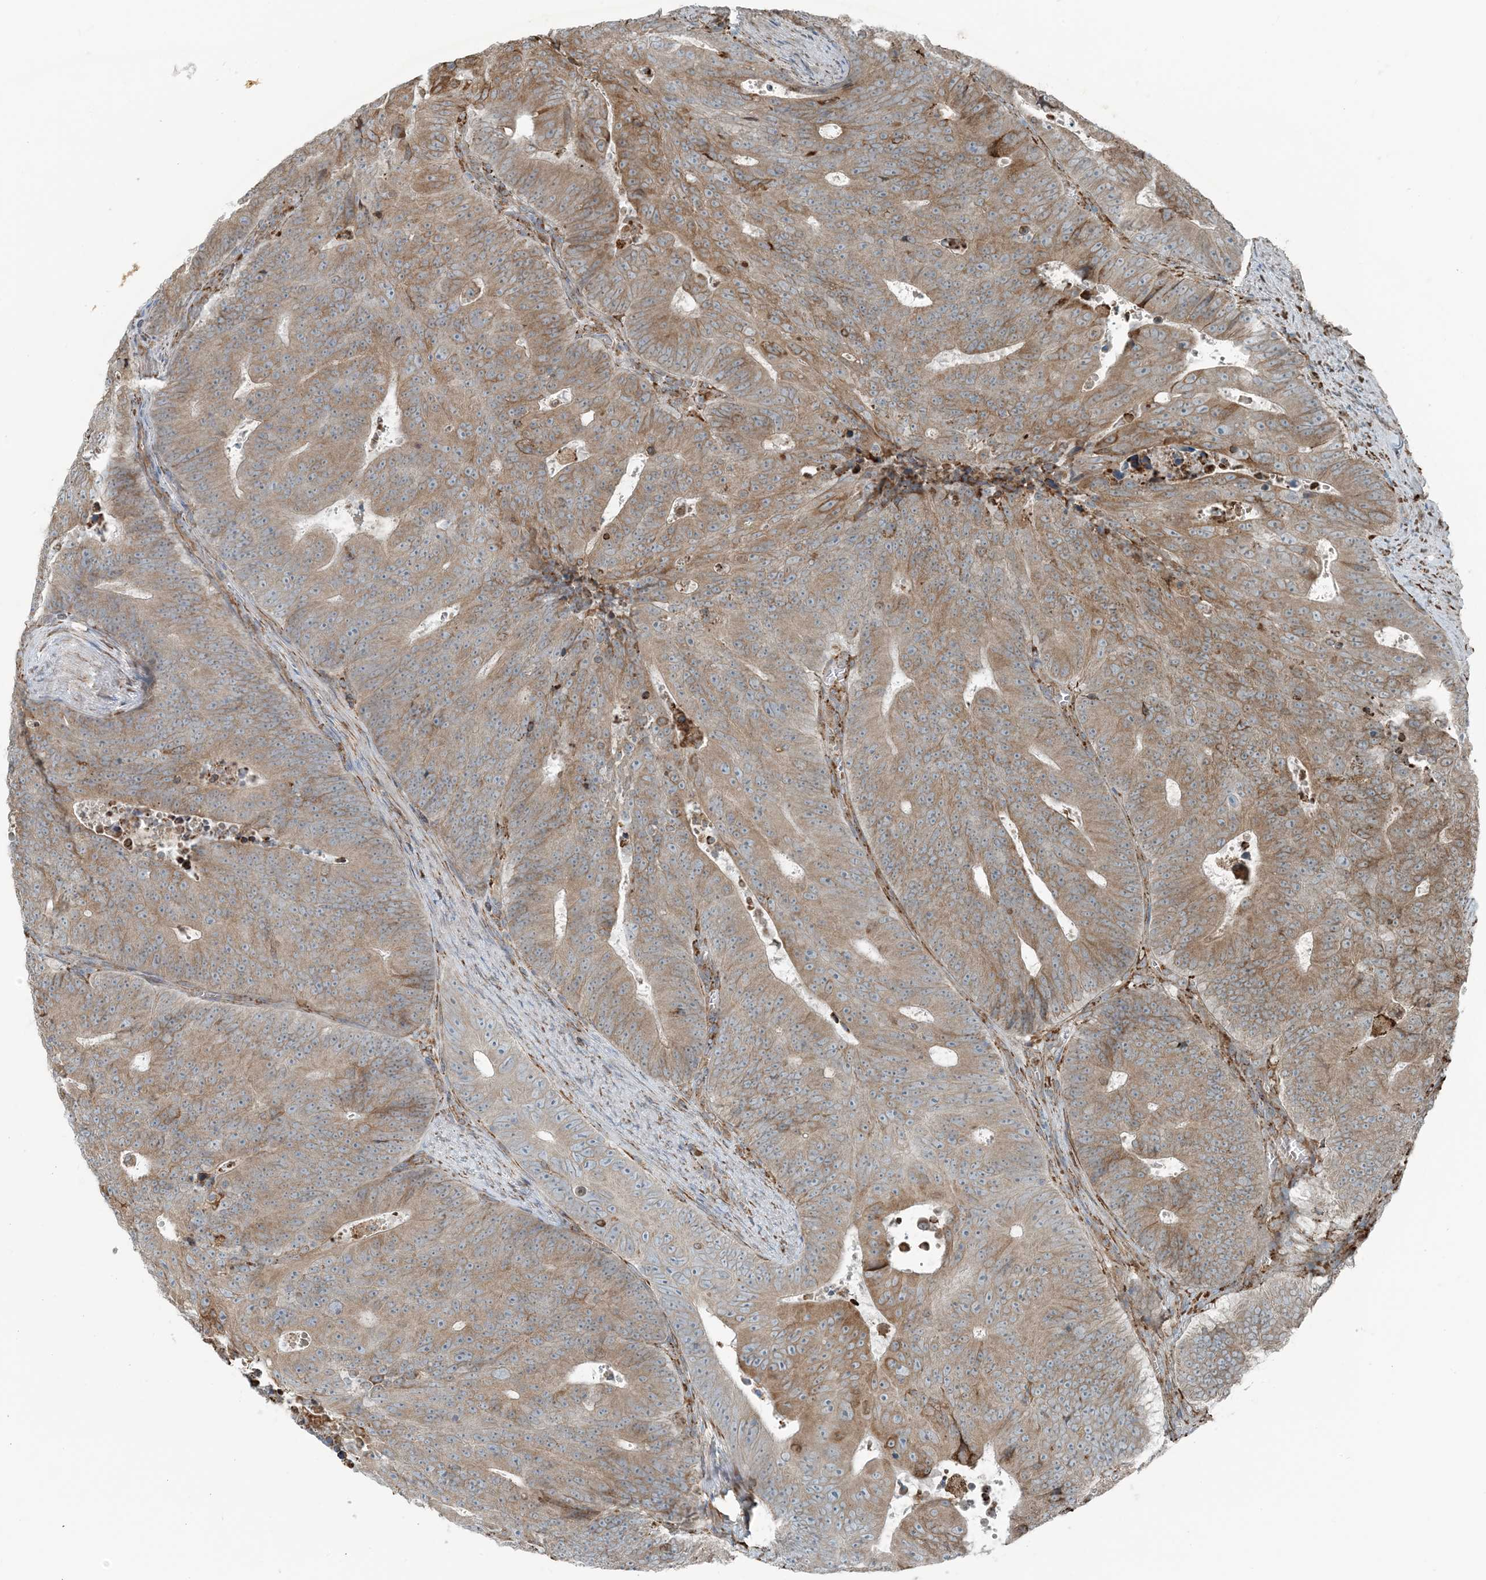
{"staining": {"intensity": "moderate", "quantity": ">75%", "location": "cytoplasmic/membranous"}, "tissue": "colorectal cancer", "cell_type": "Tumor cells", "image_type": "cancer", "snomed": [{"axis": "morphology", "description": "Adenocarcinoma, NOS"}, {"axis": "topography", "description": "Colon"}], "caption": "Colorectal cancer was stained to show a protein in brown. There is medium levels of moderate cytoplasmic/membranous expression in approximately >75% of tumor cells. The protein is stained brown, and the nuclei are stained in blue (DAB (3,3'-diaminobenzidine) IHC with brightfield microscopy, high magnification).", "gene": "CERKL", "patient": {"sex": "male", "age": 87}}